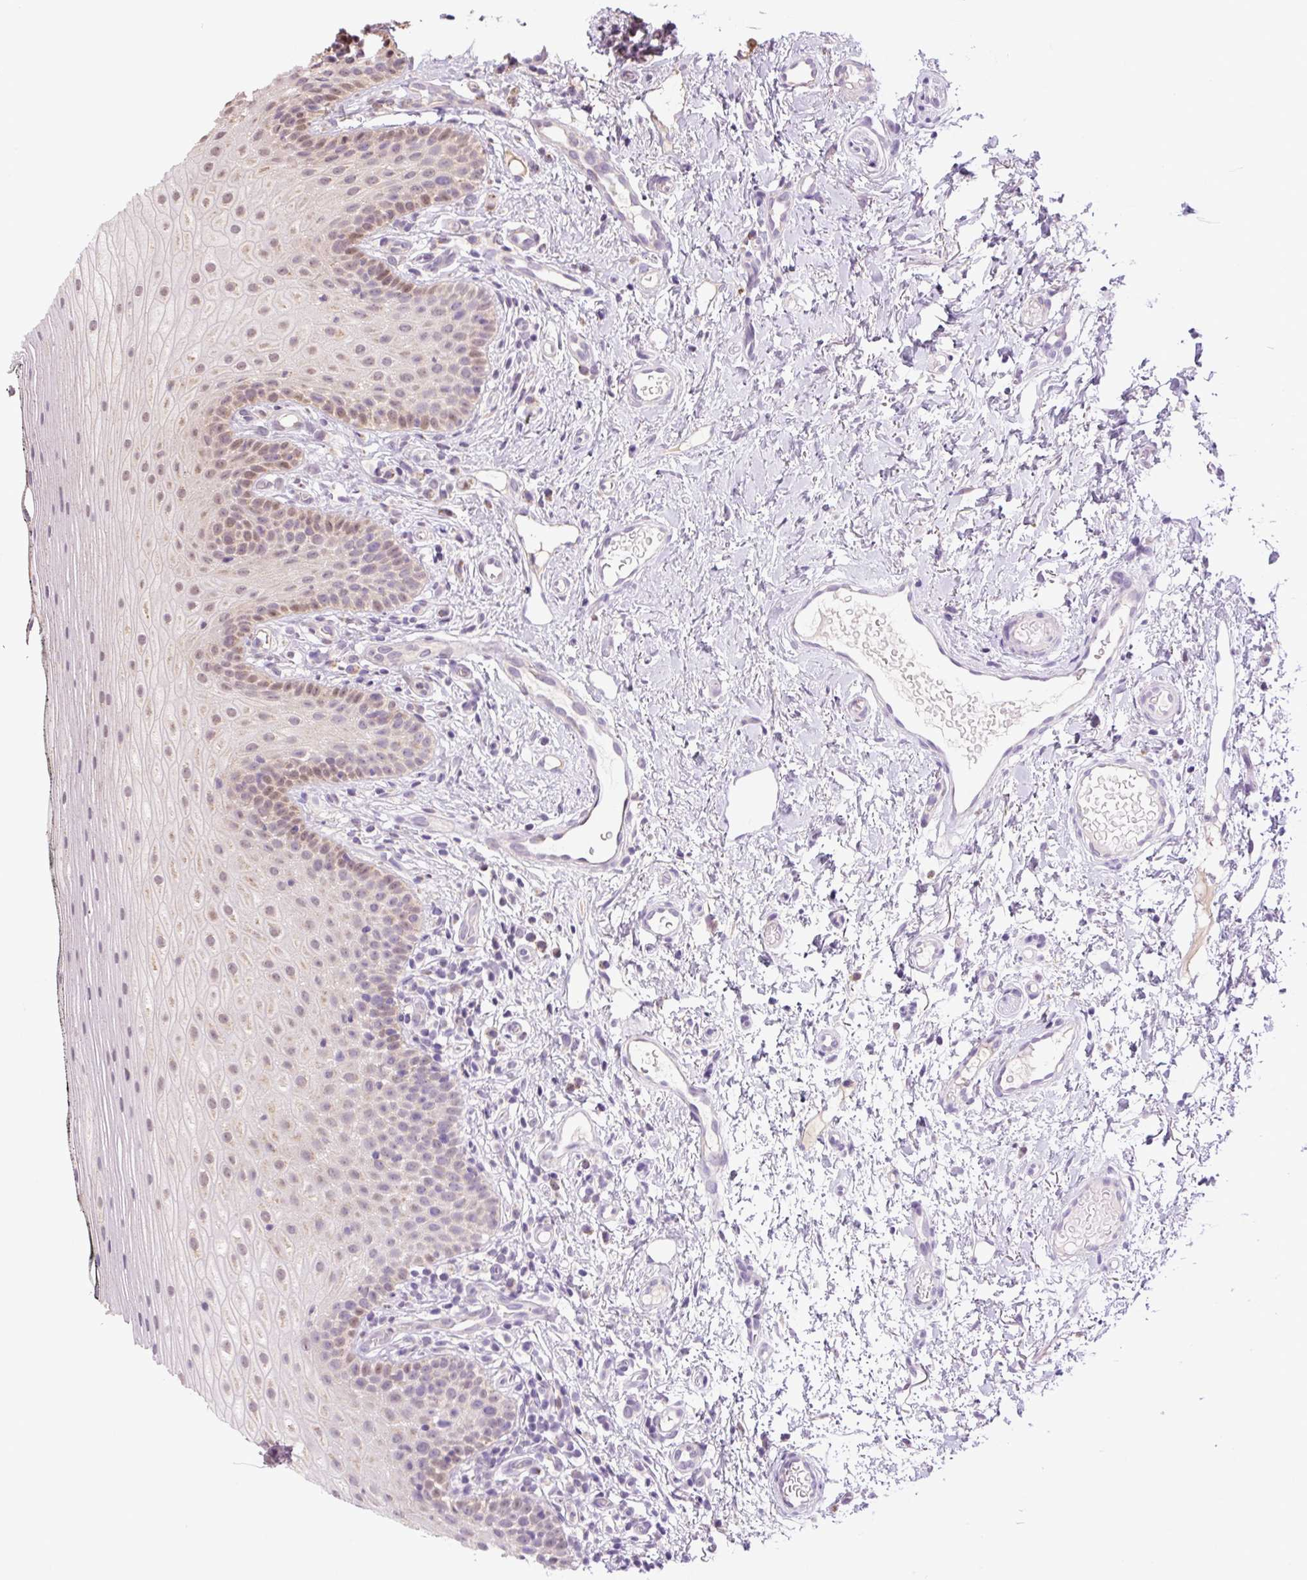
{"staining": {"intensity": "moderate", "quantity": "<25%", "location": "nuclear"}, "tissue": "oral mucosa", "cell_type": "Squamous epithelial cells", "image_type": "normal", "snomed": [{"axis": "morphology", "description": "Normal tissue, NOS"}, {"axis": "topography", "description": "Oral tissue"}], "caption": "This is a micrograph of IHC staining of normal oral mucosa, which shows moderate positivity in the nuclear of squamous epithelial cells.", "gene": "SGF29", "patient": {"sex": "male", "age": 75}}